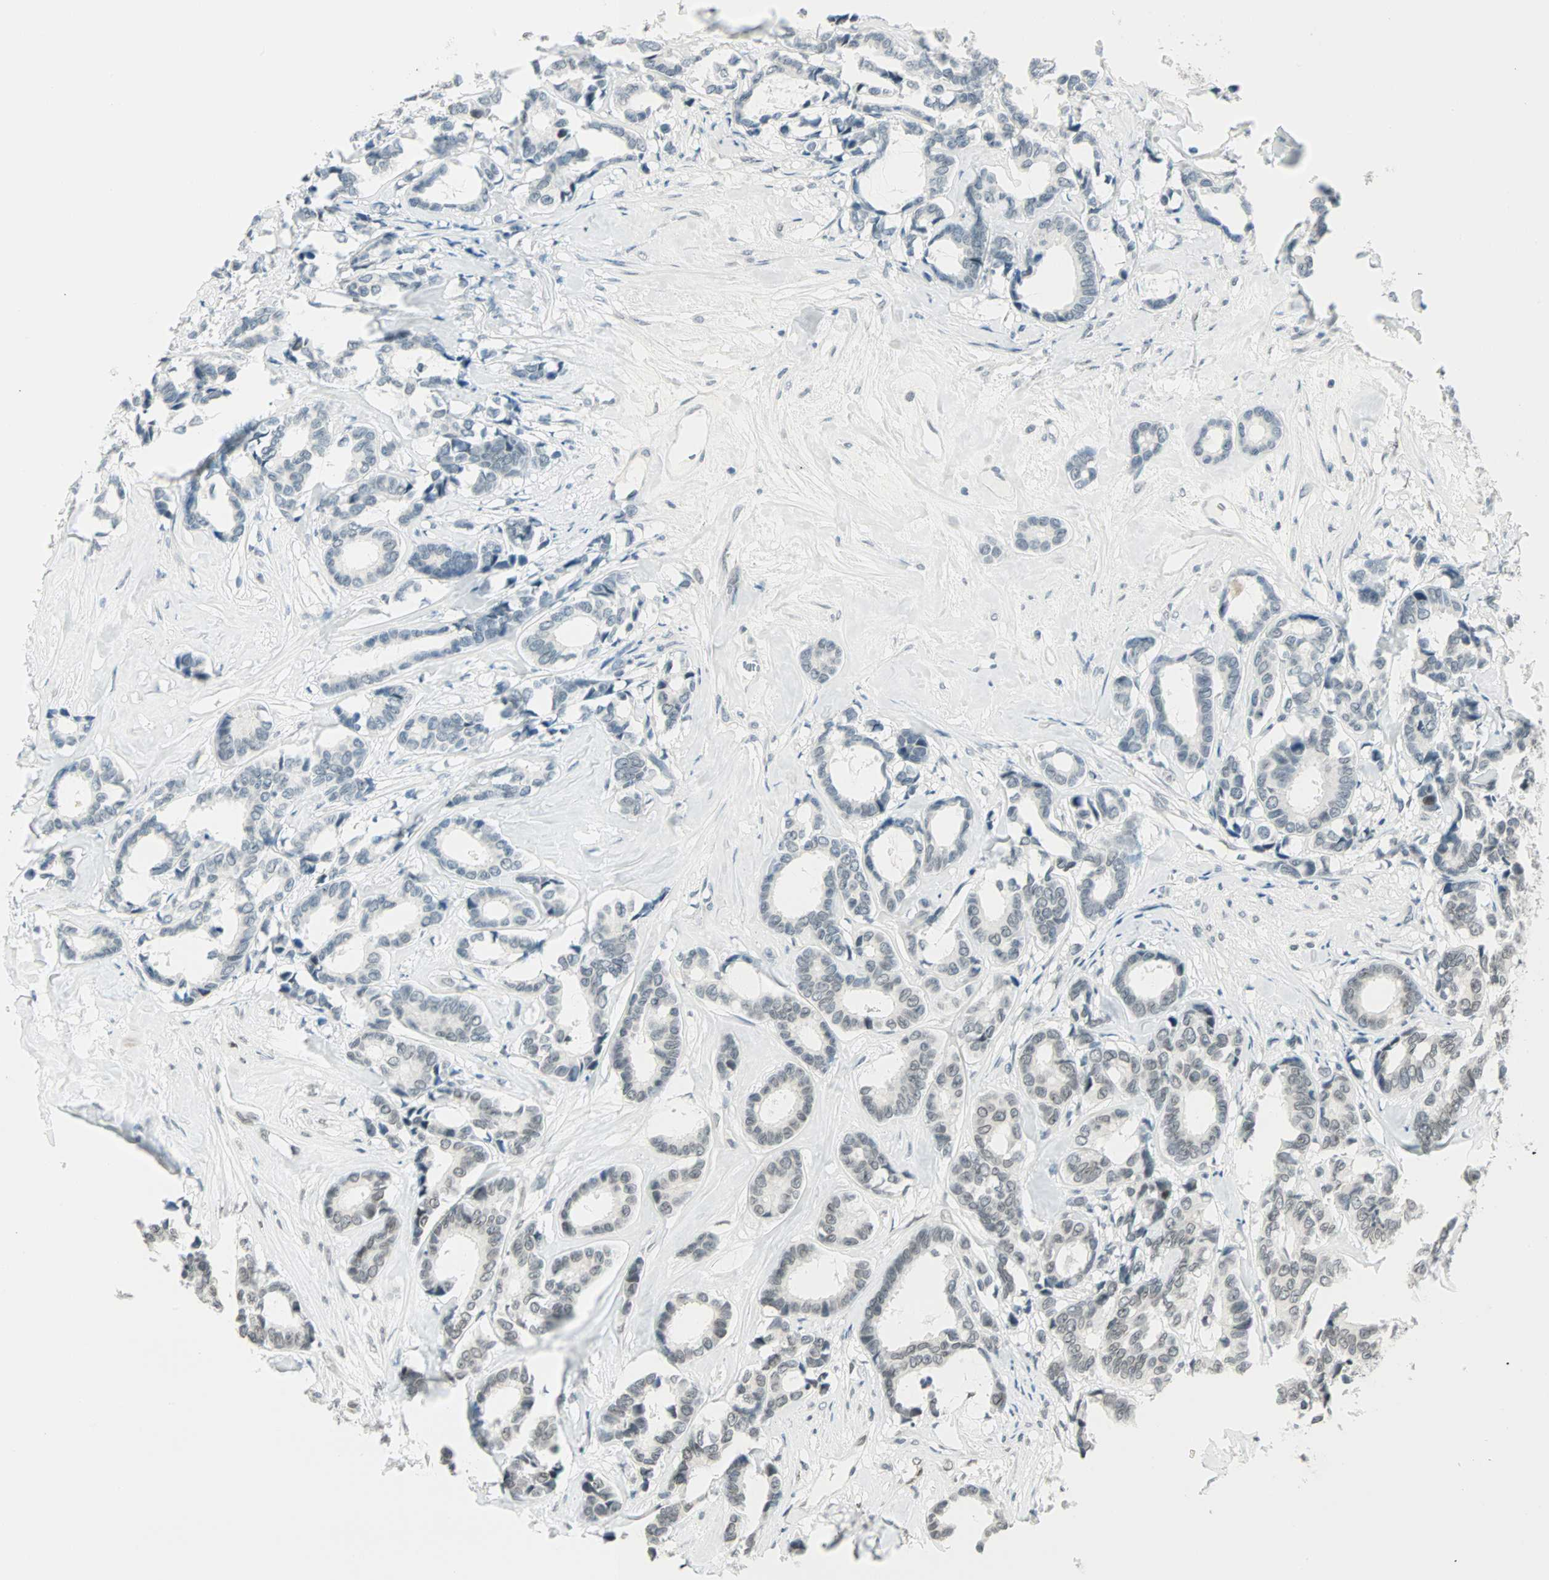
{"staining": {"intensity": "negative", "quantity": "none", "location": "none"}, "tissue": "breast cancer", "cell_type": "Tumor cells", "image_type": "cancer", "snomed": [{"axis": "morphology", "description": "Duct carcinoma"}, {"axis": "topography", "description": "Breast"}], "caption": "The IHC photomicrograph has no significant positivity in tumor cells of breast cancer (invasive ductal carcinoma) tissue.", "gene": "BCAN", "patient": {"sex": "female", "age": 87}}